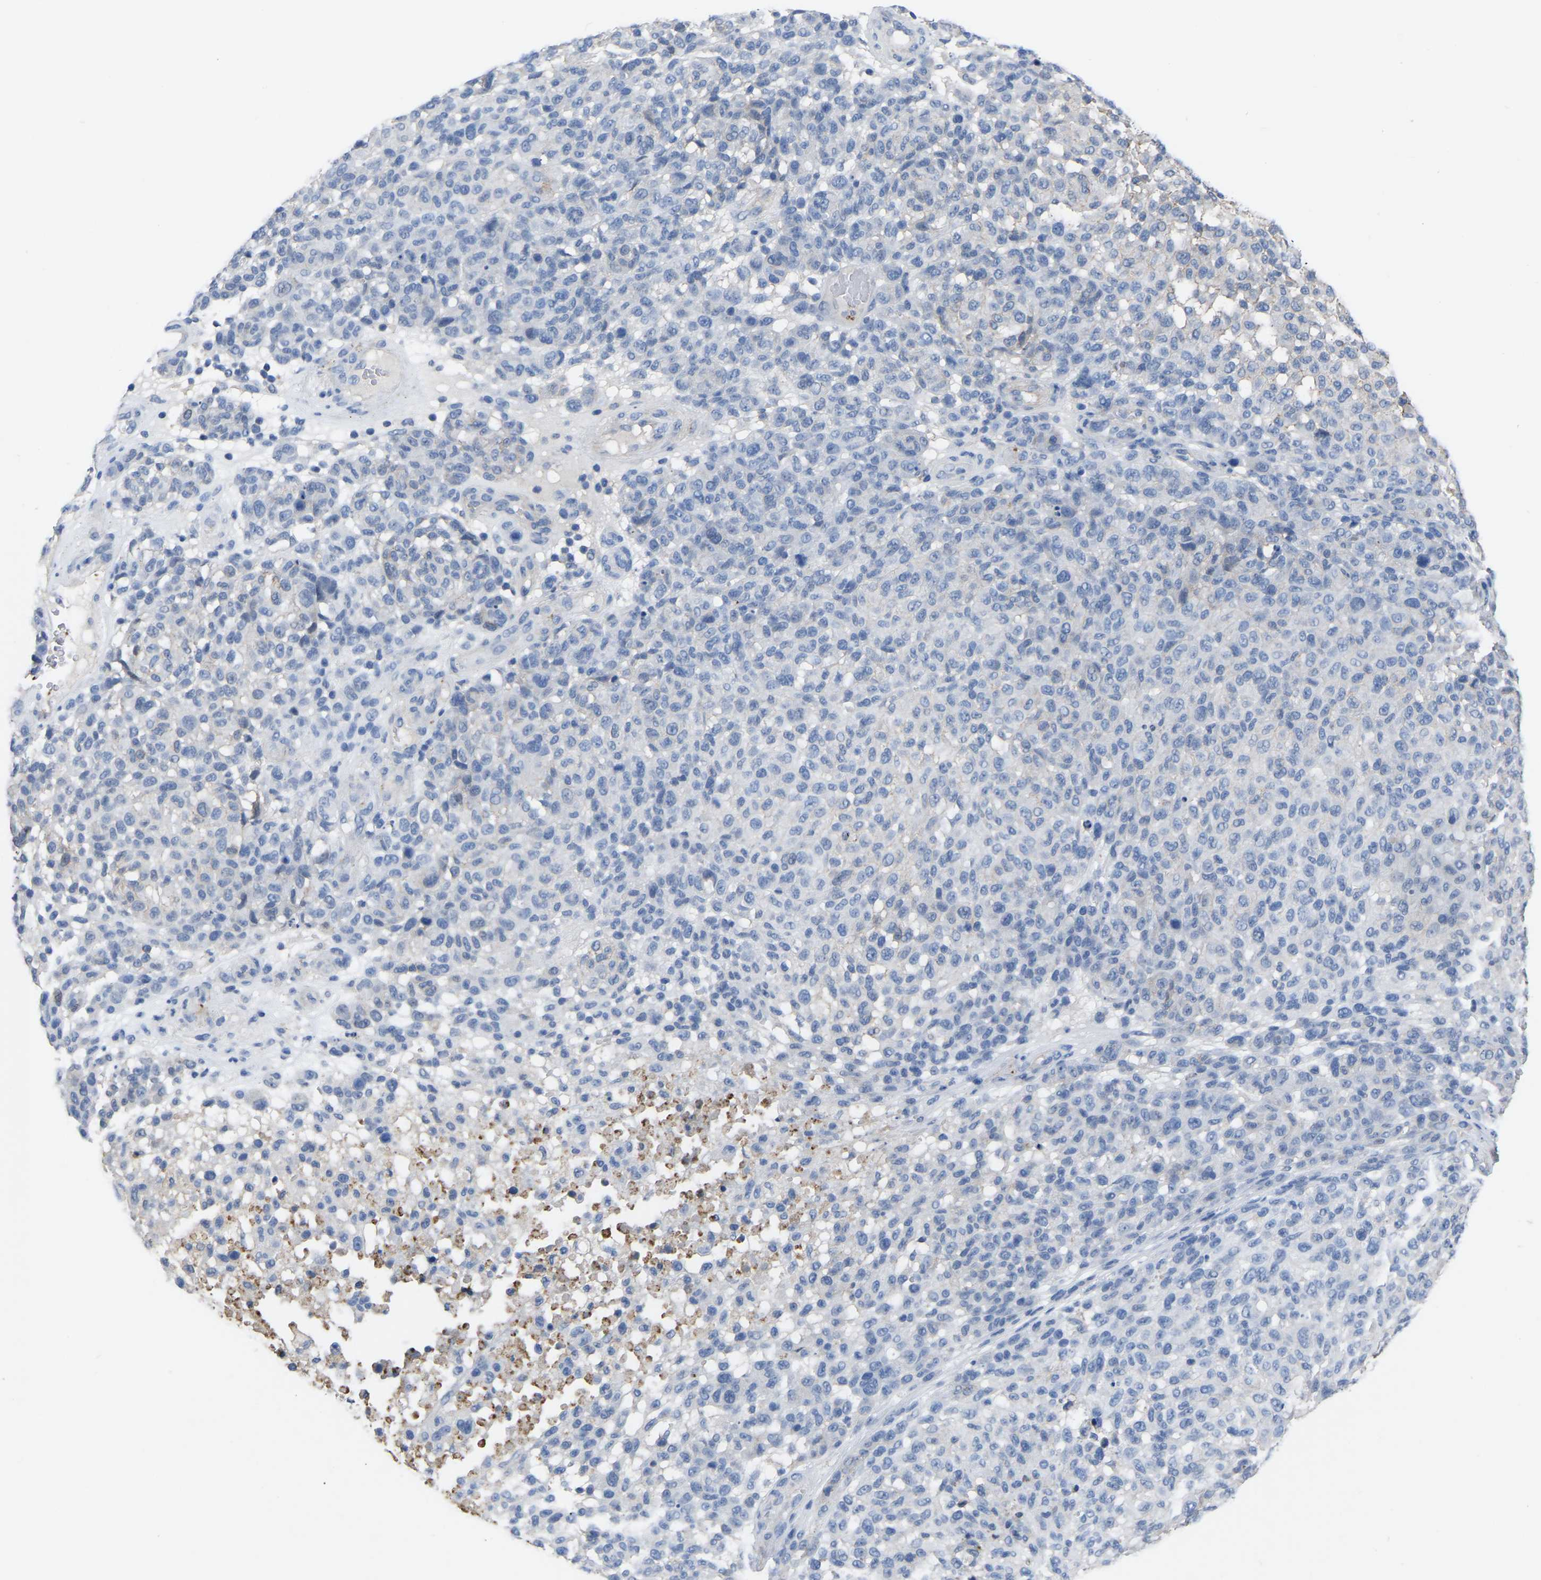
{"staining": {"intensity": "negative", "quantity": "none", "location": "none"}, "tissue": "melanoma", "cell_type": "Tumor cells", "image_type": "cancer", "snomed": [{"axis": "morphology", "description": "Malignant melanoma, NOS"}, {"axis": "topography", "description": "Skin"}], "caption": "DAB (3,3'-diaminobenzidine) immunohistochemical staining of human malignant melanoma exhibits no significant expression in tumor cells. (Stains: DAB IHC with hematoxylin counter stain, Microscopy: brightfield microscopy at high magnification).", "gene": "ZNF449", "patient": {"sex": "male", "age": 59}}